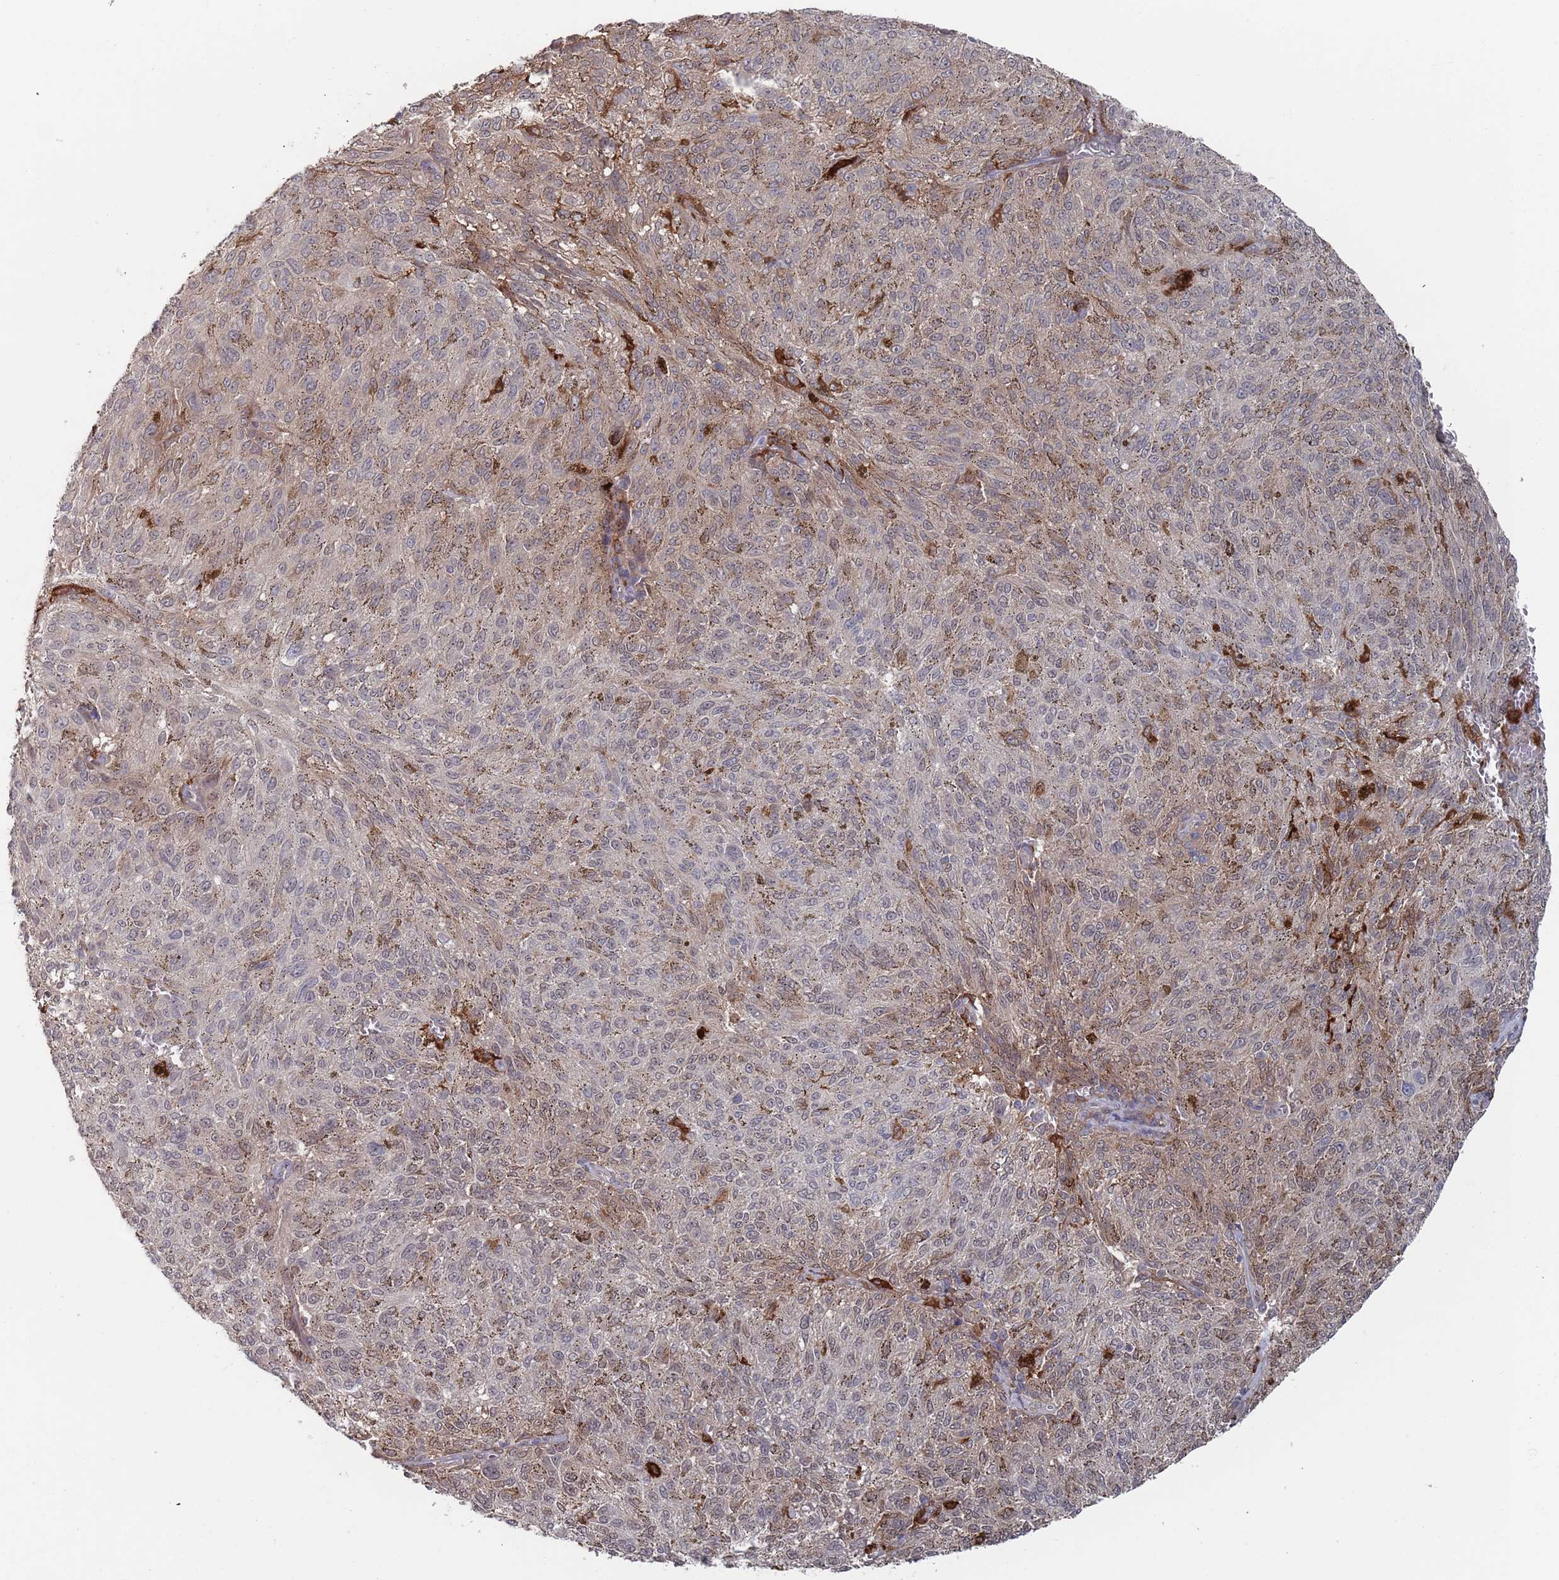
{"staining": {"intensity": "negative", "quantity": "none", "location": "none"}, "tissue": "melanoma", "cell_type": "Tumor cells", "image_type": "cancer", "snomed": [{"axis": "morphology", "description": "Malignant melanoma, NOS"}, {"axis": "topography", "description": "Skin"}], "caption": "Micrograph shows no significant protein staining in tumor cells of melanoma. (DAB (3,3'-diaminobenzidine) immunohistochemistry visualized using brightfield microscopy, high magnification).", "gene": "DGKD", "patient": {"sex": "female", "age": 72}}